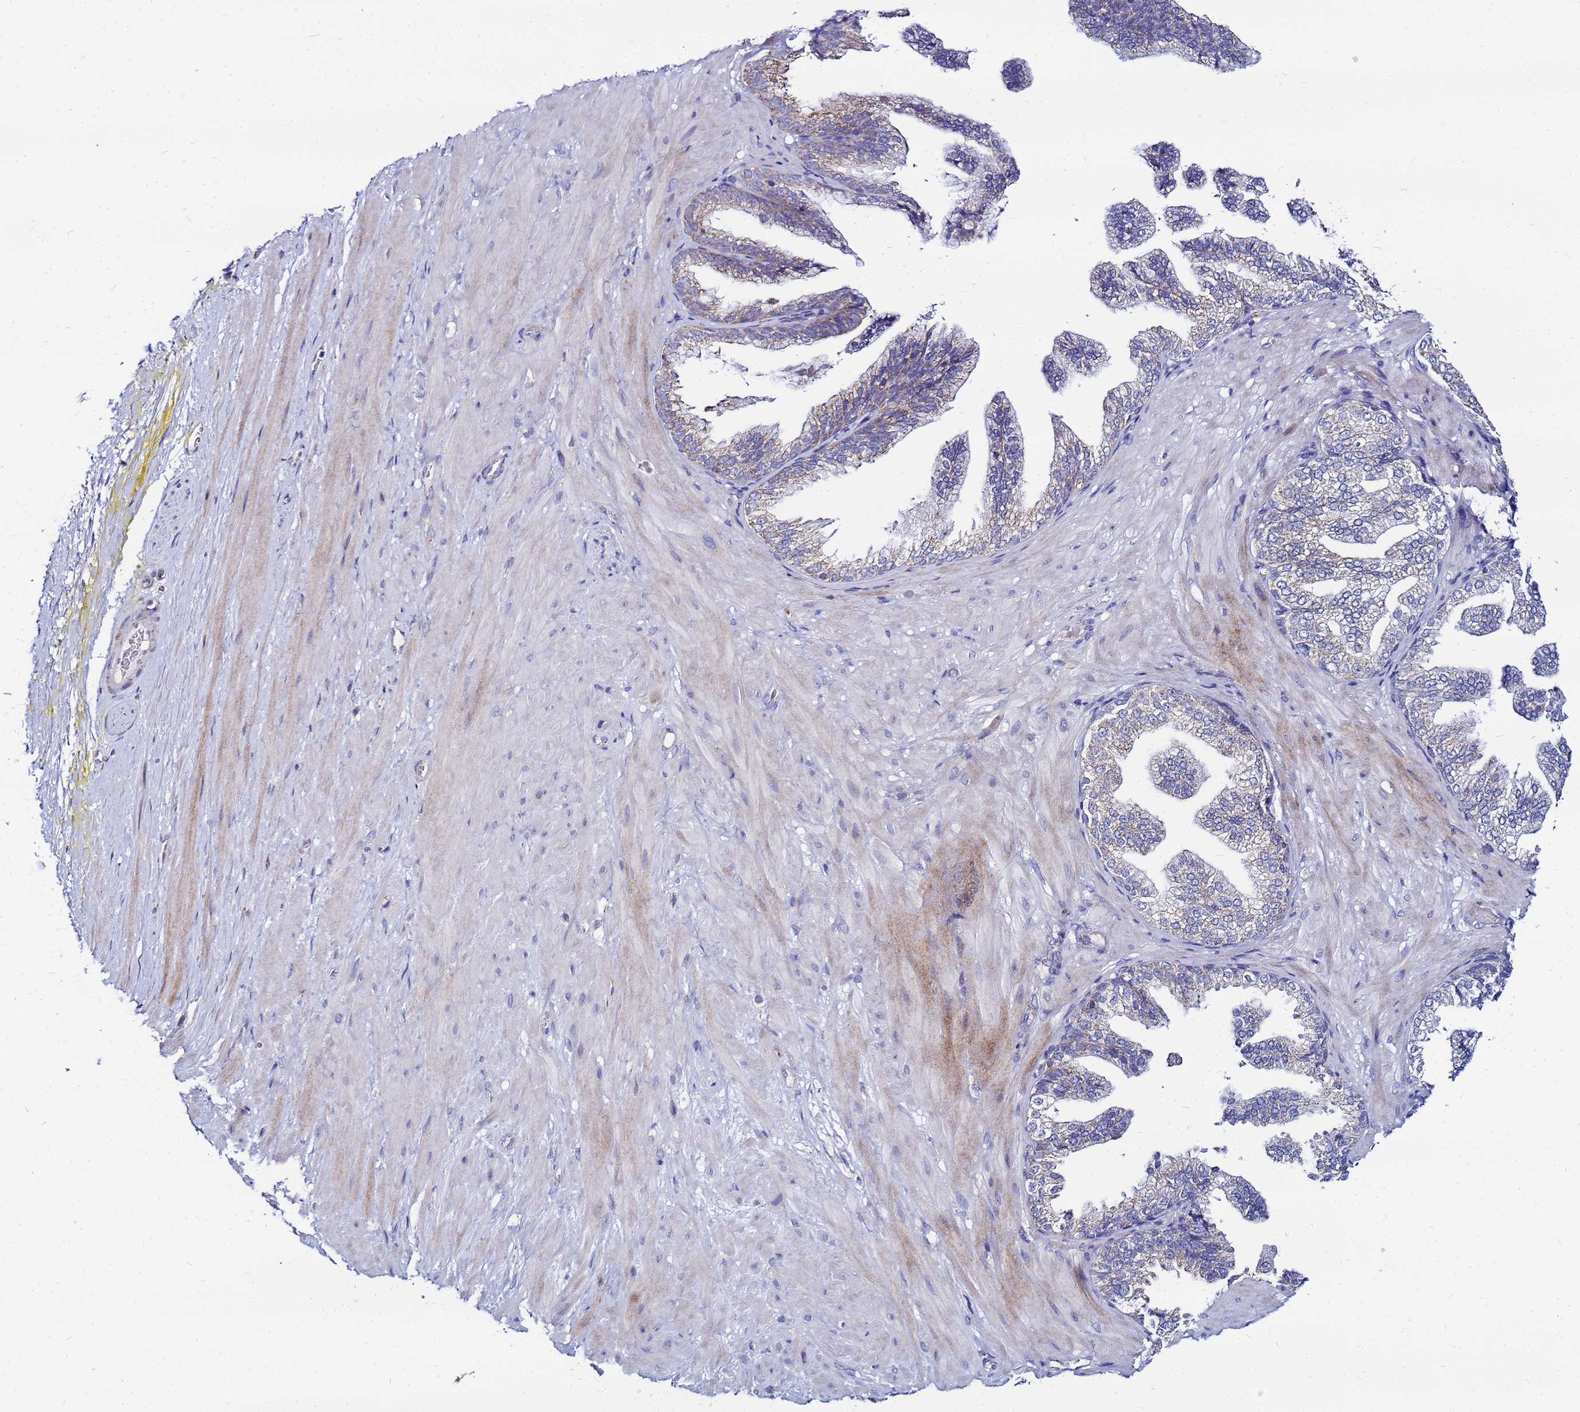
{"staining": {"intensity": "negative", "quantity": "none", "location": "none"}, "tissue": "adipose tissue", "cell_type": "Adipocytes", "image_type": "normal", "snomed": [{"axis": "morphology", "description": "Normal tissue, NOS"}, {"axis": "morphology", "description": "Adenocarcinoma, Low grade"}, {"axis": "topography", "description": "Prostate"}, {"axis": "topography", "description": "Peripheral nerve tissue"}], "caption": "The immunohistochemistry photomicrograph has no significant staining in adipocytes of adipose tissue.", "gene": "FAHD2A", "patient": {"sex": "male", "age": 63}}